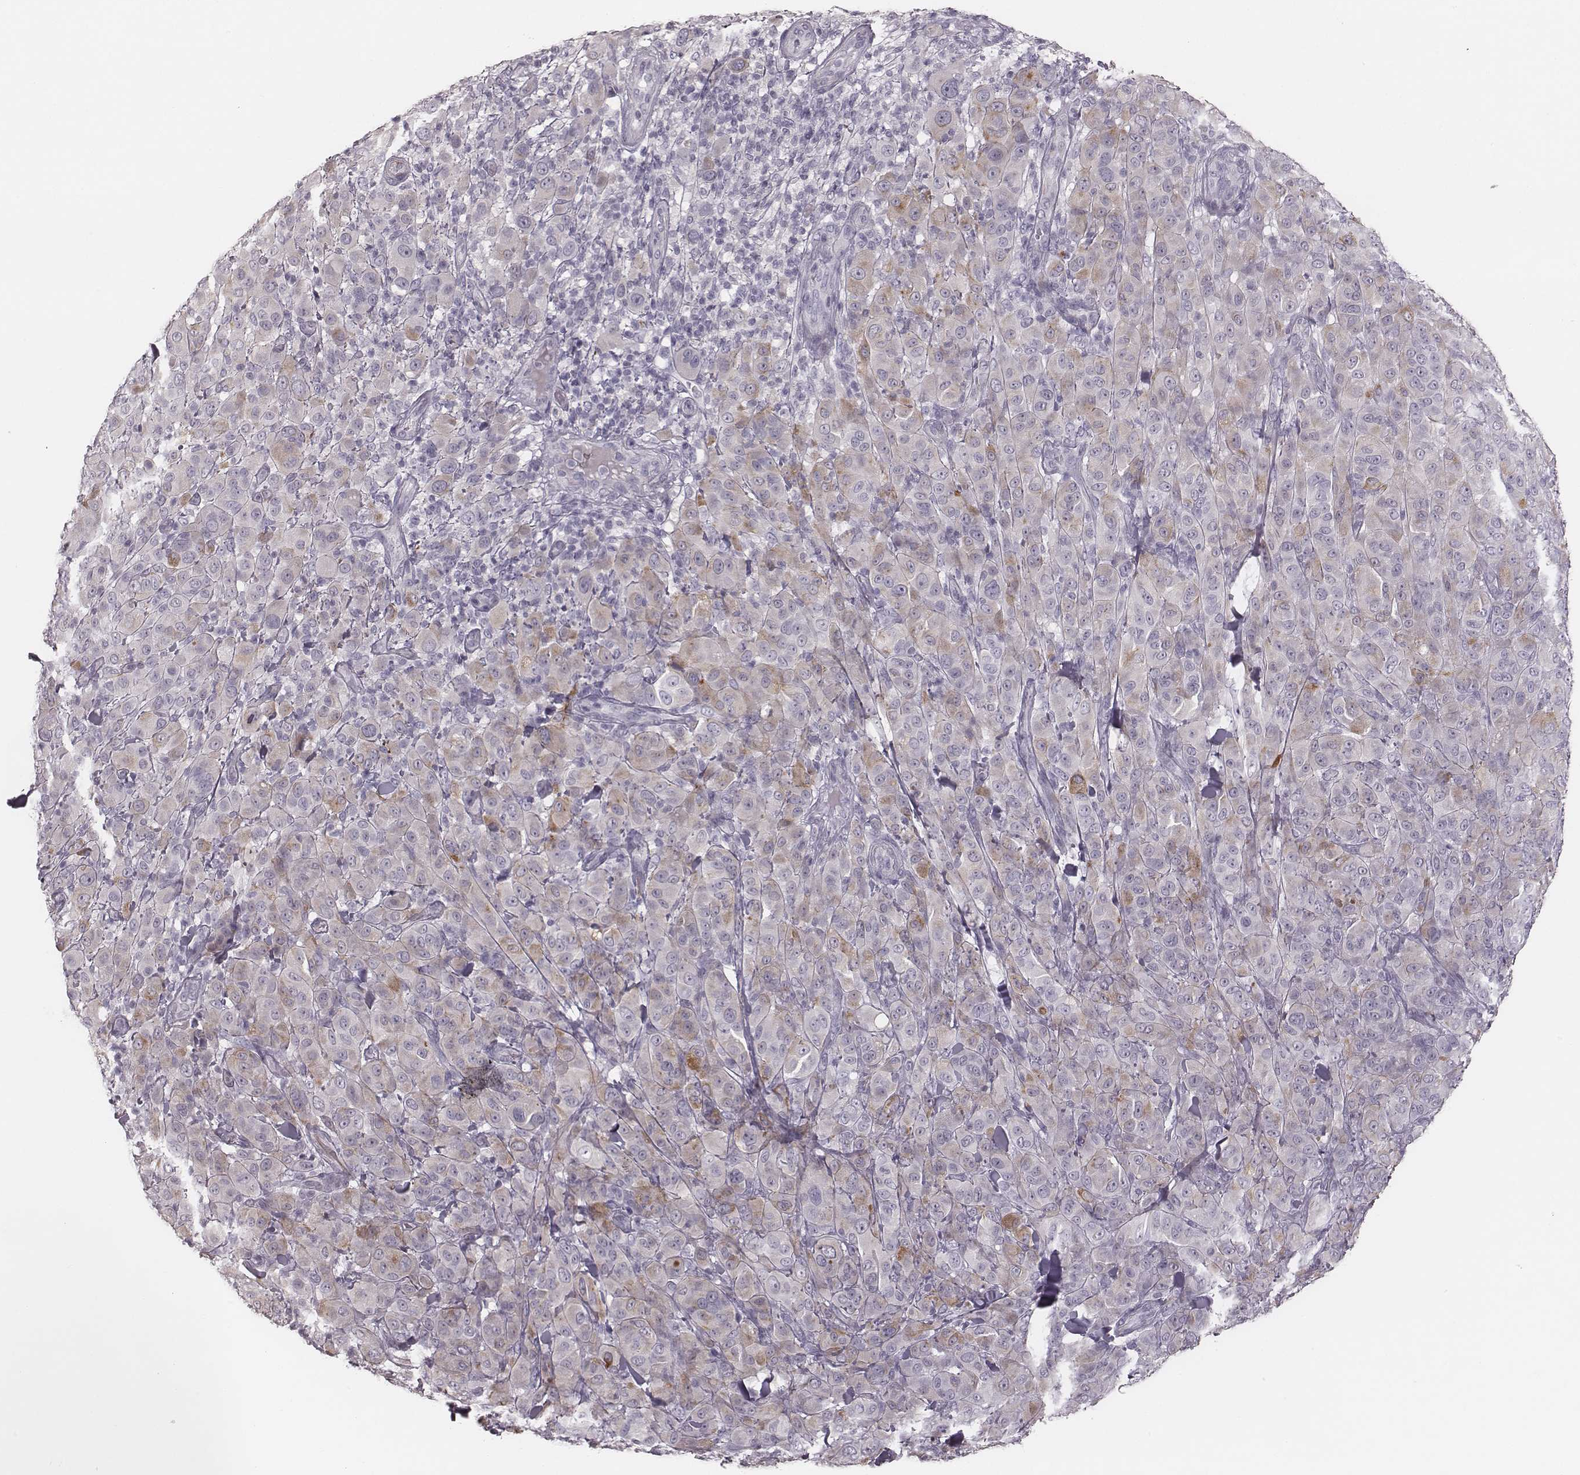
{"staining": {"intensity": "weak", "quantity": "<25%", "location": "cytoplasmic/membranous"}, "tissue": "melanoma", "cell_type": "Tumor cells", "image_type": "cancer", "snomed": [{"axis": "morphology", "description": "Malignant melanoma, NOS"}, {"axis": "topography", "description": "Skin"}], "caption": "An immunohistochemistry (IHC) image of malignant melanoma is shown. There is no staining in tumor cells of malignant melanoma. (Brightfield microscopy of DAB IHC at high magnification).", "gene": "SPA17", "patient": {"sex": "female", "age": 87}}